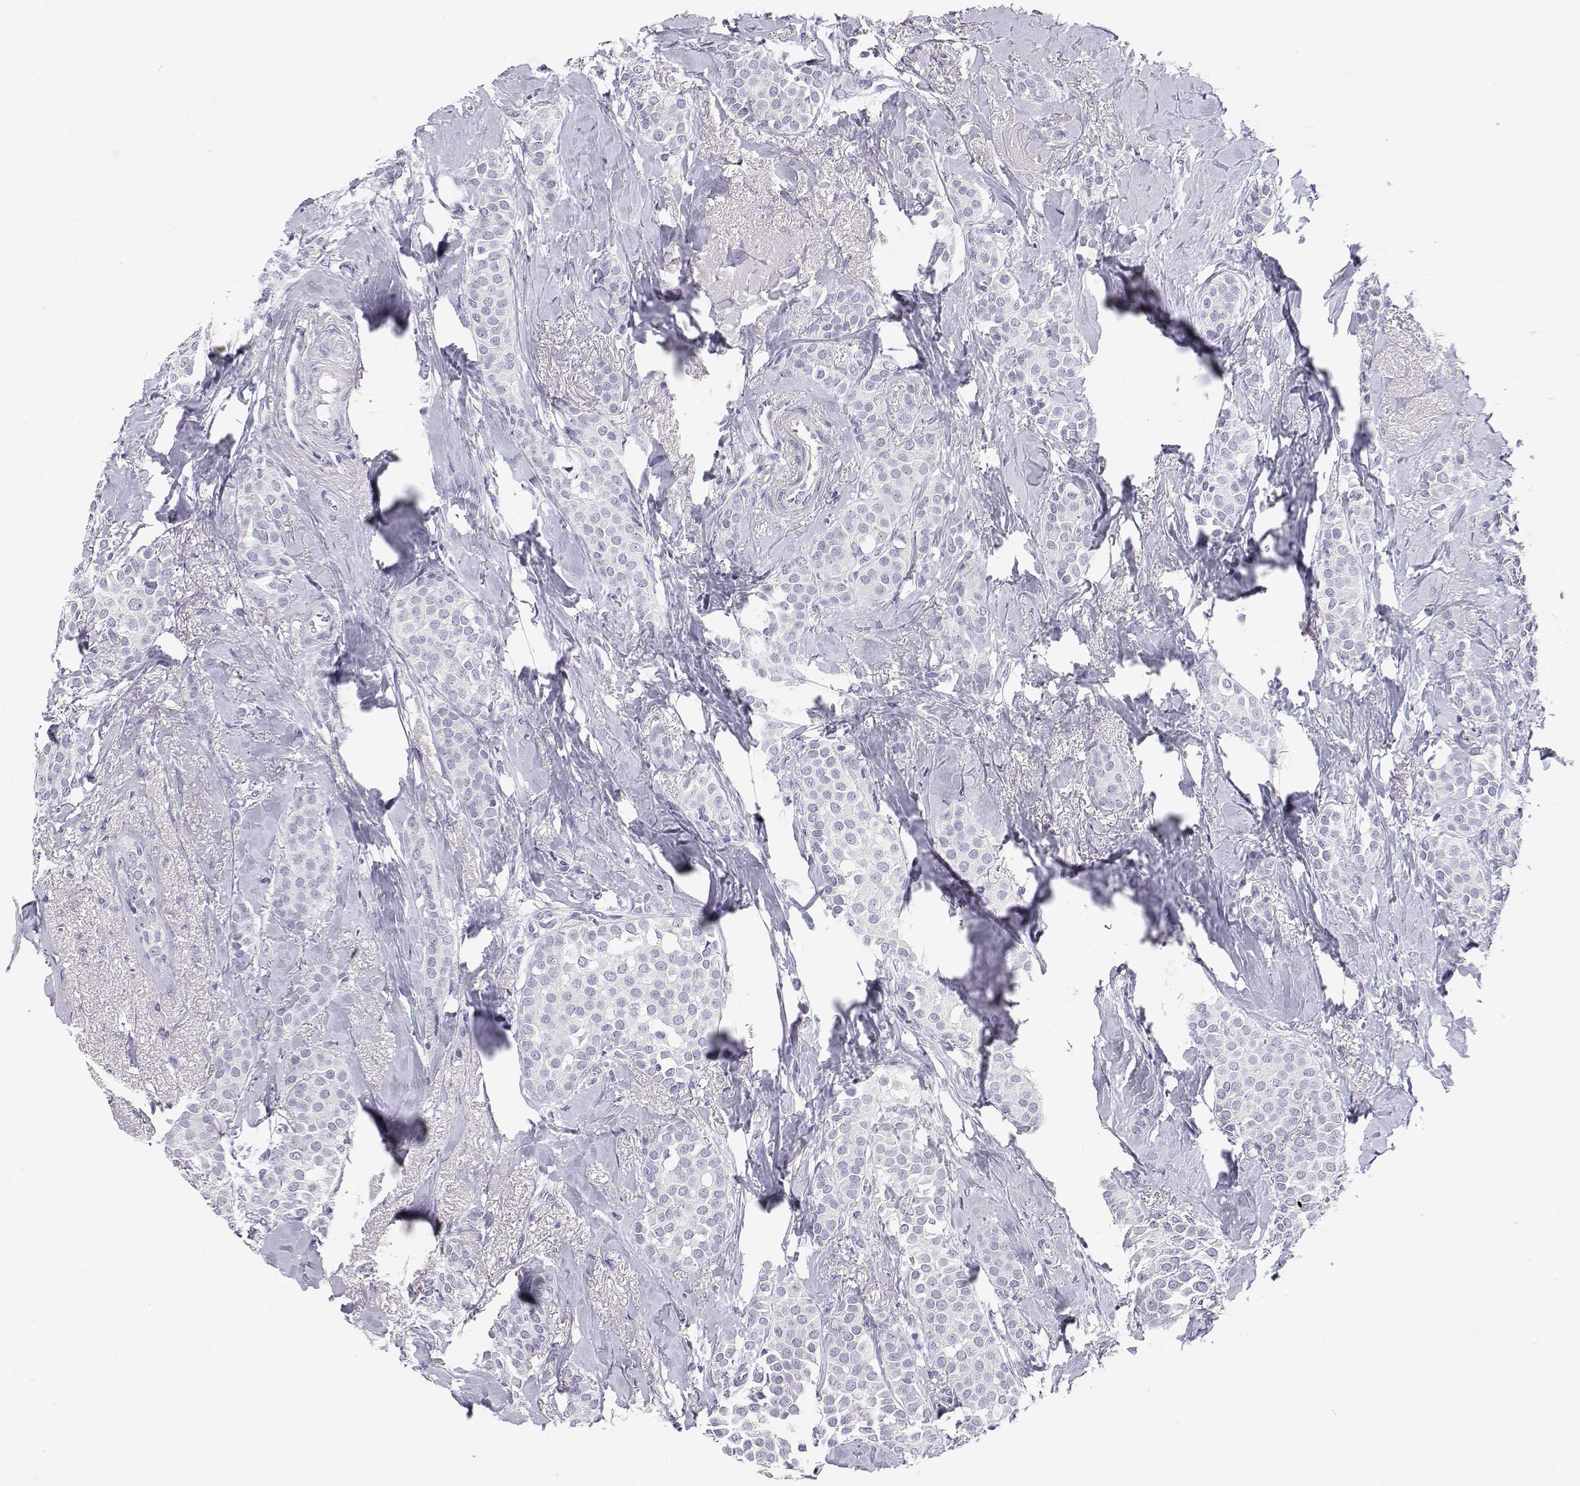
{"staining": {"intensity": "negative", "quantity": "none", "location": "none"}, "tissue": "breast cancer", "cell_type": "Tumor cells", "image_type": "cancer", "snomed": [{"axis": "morphology", "description": "Duct carcinoma"}, {"axis": "topography", "description": "Breast"}], "caption": "DAB (3,3'-diaminobenzidine) immunohistochemical staining of human breast infiltrating ductal carcinoma exhibits no significant positivity in tumor cells.", "gene": "BHMT", "patient": {"sex": "female", "age": 79}}